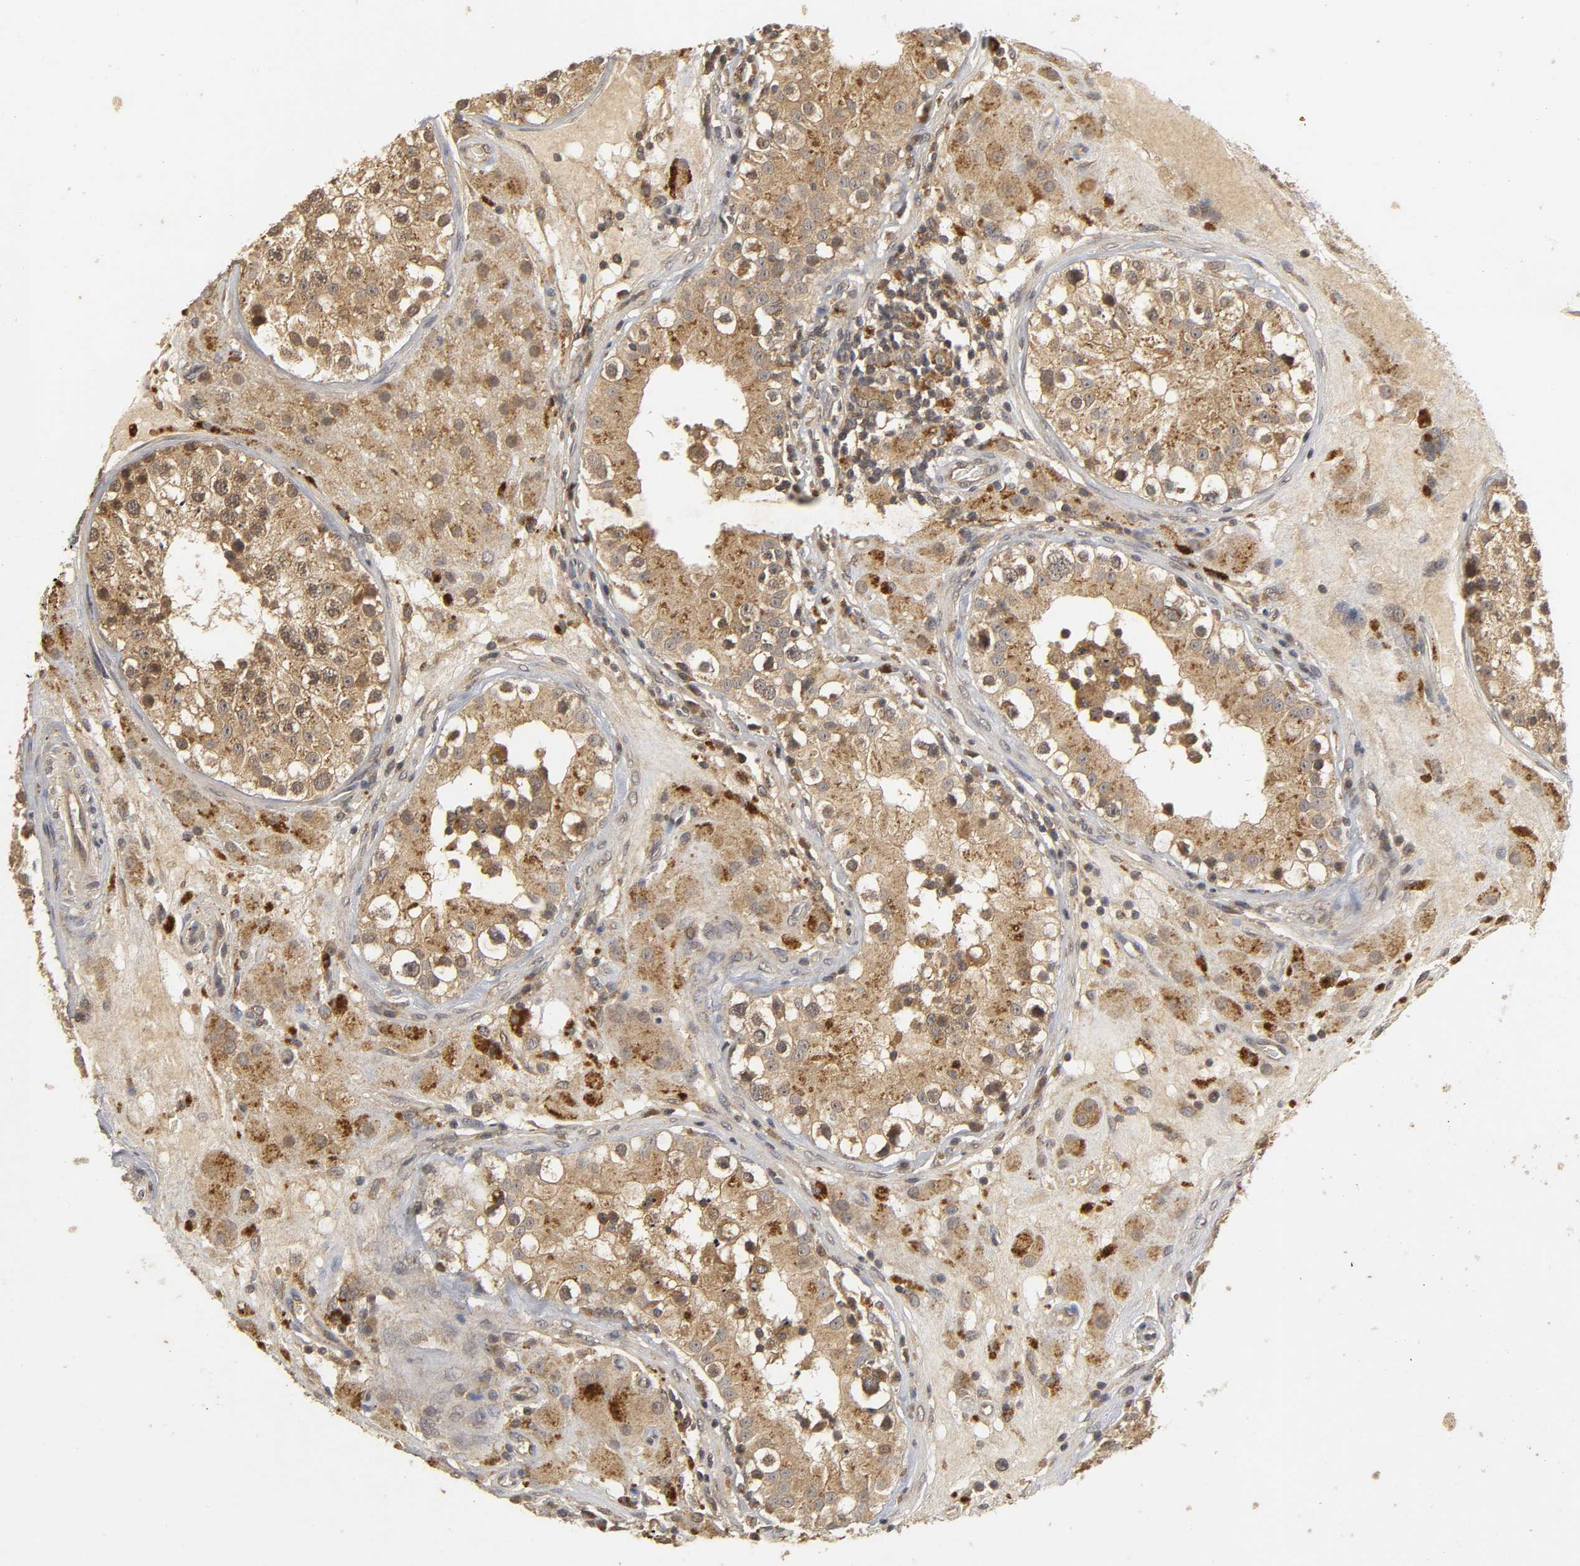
{"staining": {"intensity": "moderate", "quantity": ">75%", "location": "cytoplasmic/membranous"}, "tissue": "testis", "cell_type": "Cells in seminiferous ducts", "image_type": "normal", "snomed": [{"axis": "morphology", "description": "Normal tissue, NOS"}, {"axis": "topography", "description": "Testis"}], "caption": "The photomicrograph displays immunohistochemical staining of normal testis. There is moderate cytoplasmic/membranous positivity is seen in about >75% of cells in seminiferous ducts.", "gene": "TRAF6", "patient": {"sex": "male", "age": 26}}